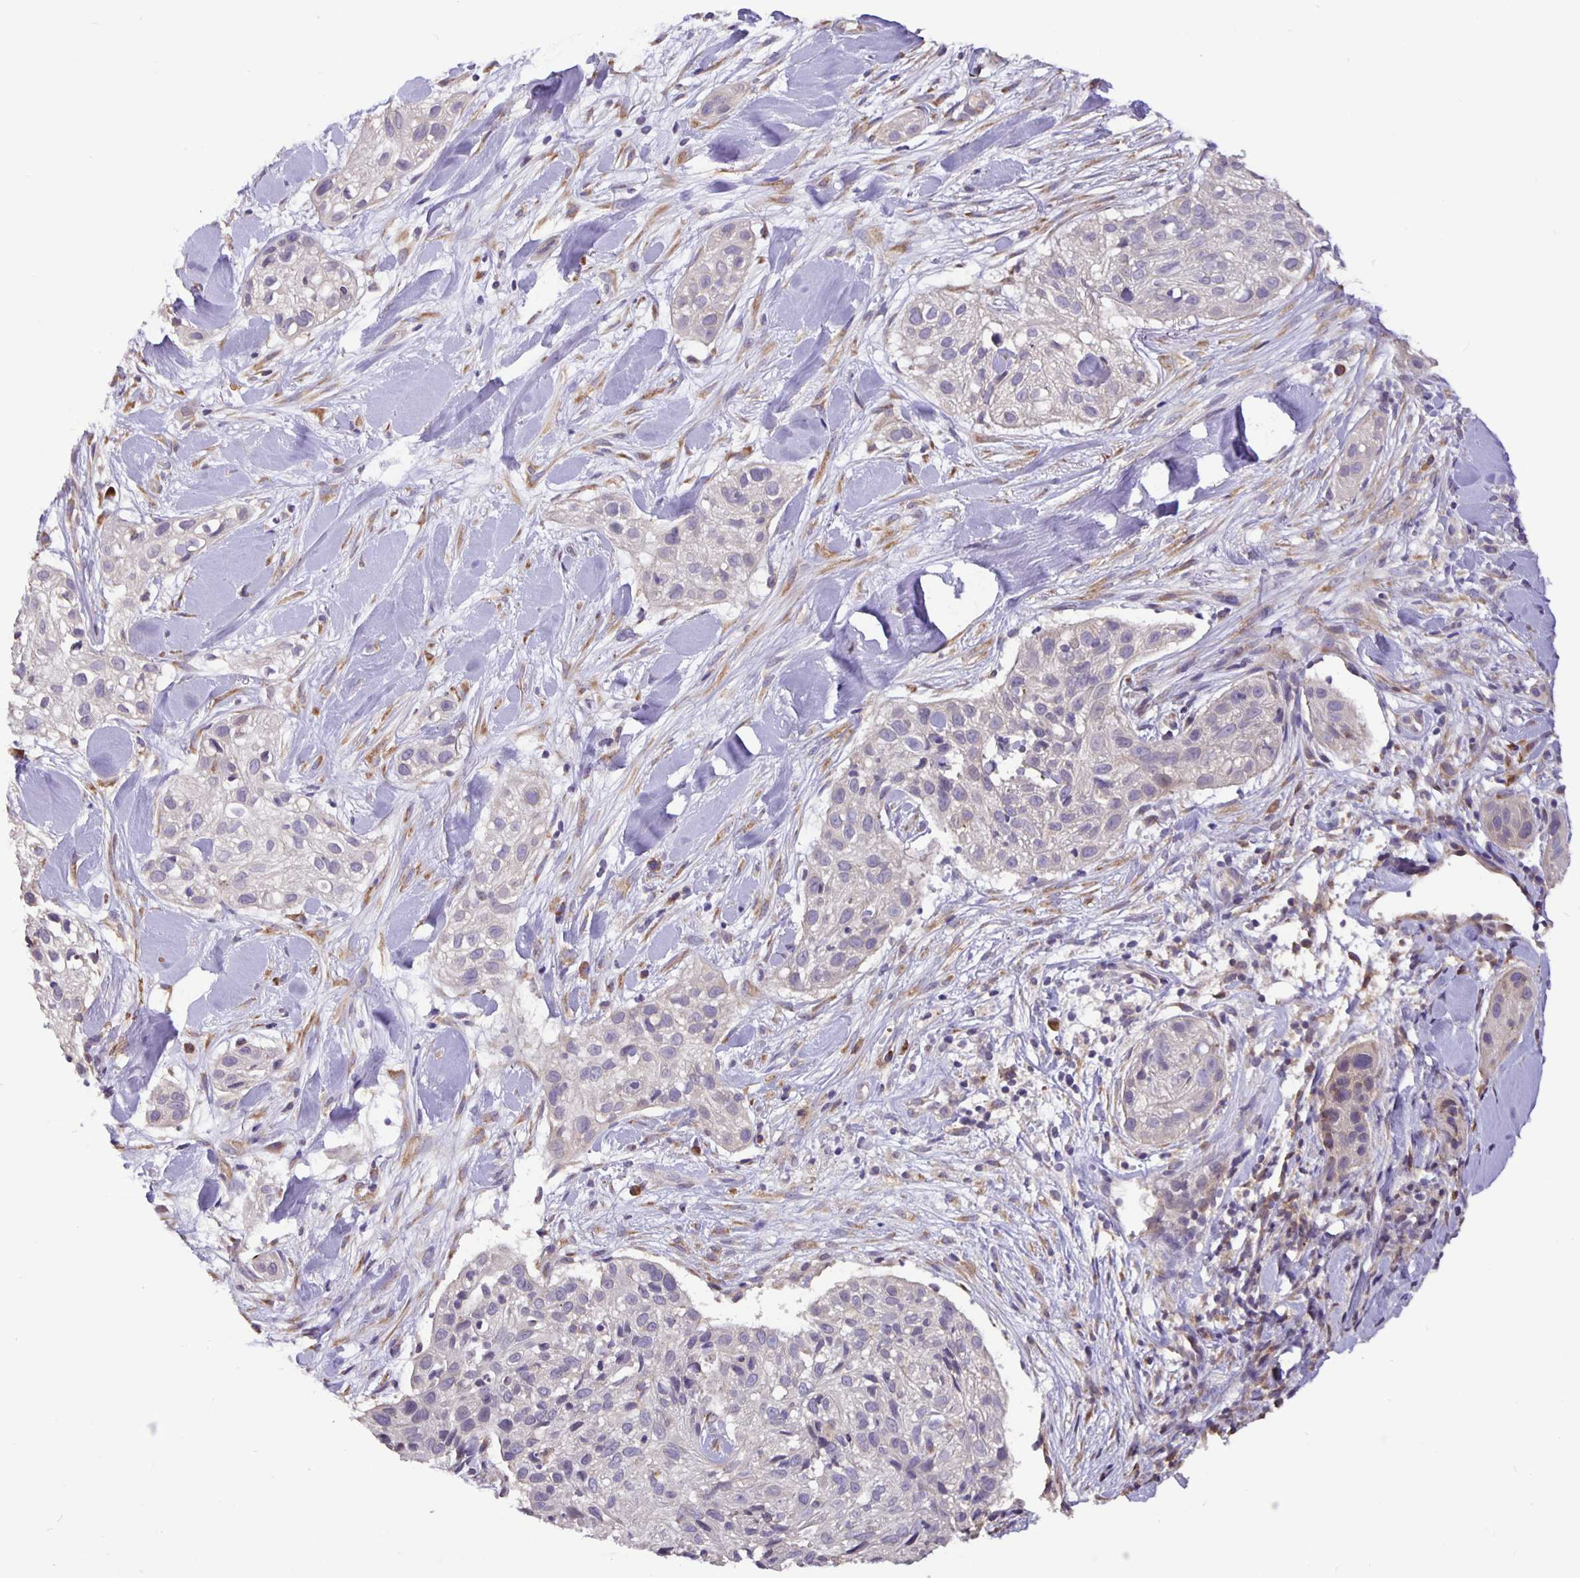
{"staining": {"intensity": "negative", "quantity": "none", "location": "none"}, "tissue": "skin cancer", "cell_type": "Tumor cells", "image_type": "cancer", "snomed": [{"axis": "morphology", "description": "Squamous cell carcinoma, NOS"}, {"axis": "topography", "description": "Skin"}], "caption": "High magnification brightfield microscopy of skin cancer stained with DAB (brown) and counterstained with hematoxylin (blue): tumor cells show no significant positivity. (DAB (3,3'-diaminobenzidine) IHC with hematoxylin counter stain).", "gene": "TMEM71", "patient": {"sex": "male", "age": 82}}